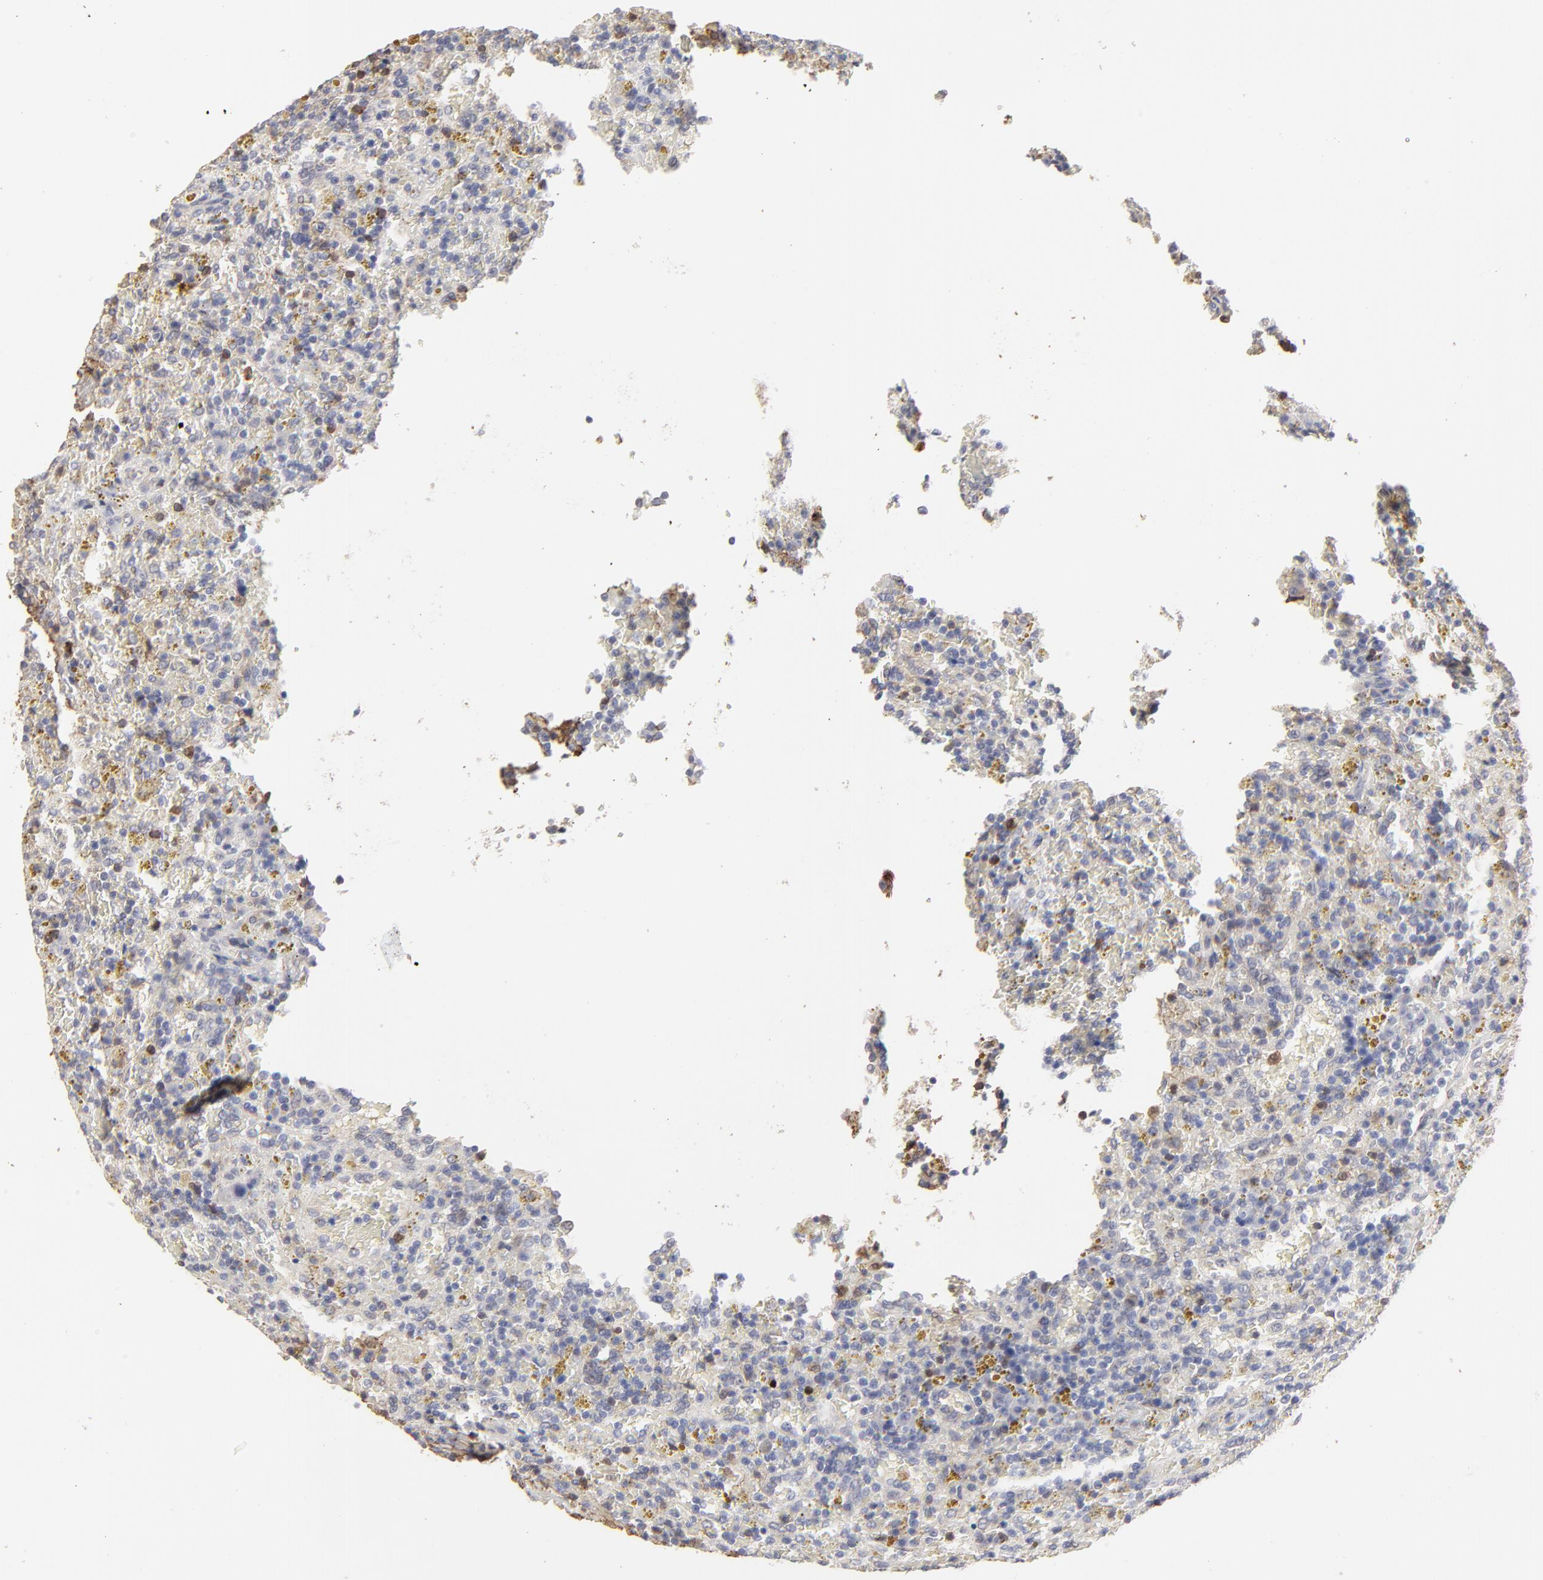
{"staining": {"intensity": "weak", "quantity": "<25%", "location": "nuclear"}, "tissue": "lymphoma", "cell_type": "Tumor cells", "image_type": "cancer", "snomed": [{"axis": "morphology", "description": "Malignant lymphoma, non-Hodgkin's type, Low grade"}, {"axis": "topography", "description": "Spleen"}], "caption": "Protein analysis of lymphoma demonstrates no significant staining in tumor cells.", "gene": "SLC6A14", "patient": {"sex": "female", "age": 65}}